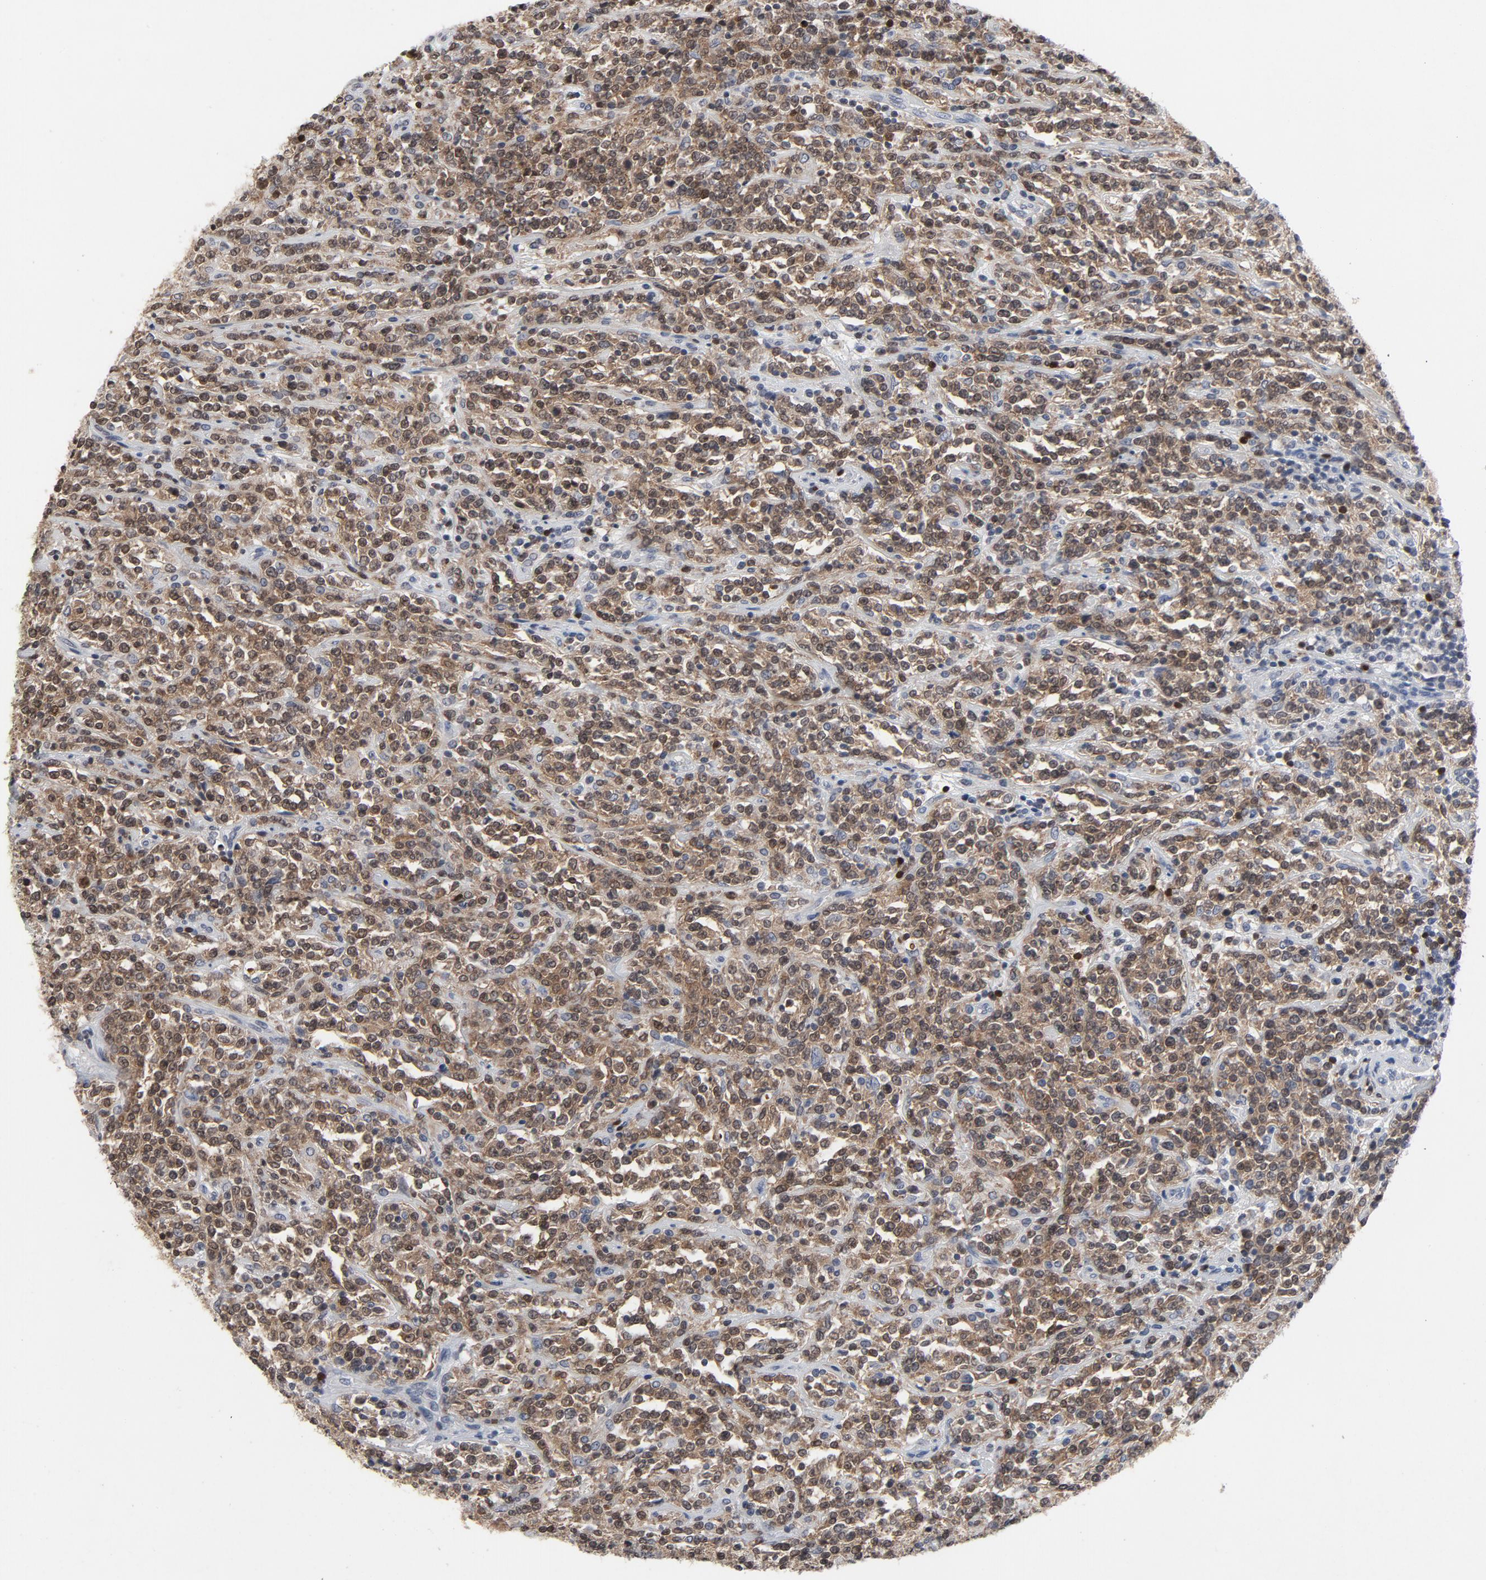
{"staining": {"intensity": "strong", "quantity": ">75%", "location": "cytoplasmic/membranous"}, "tissue": "lymphoma", "cell_type": "Tumor cells", "image_type": "cancer", "snomed": [{"axis": "morphology", "description": "Malignant lymphoma, non-Hodgkin's type, High grade"}, {"axis": "topography", "description": "Soft tissue"}], "caption": "Protein analysis of lymphoma tissue shows strong cytoplasmic/membranous positivity in approximately >75% of tumor cells. (Stains: DAB in brown, nuclei in blue, Microscopy: brightfield microscopy at high magnification).", "gene": "TCL1A", "patient": {"sex": "male", "age": 18}}